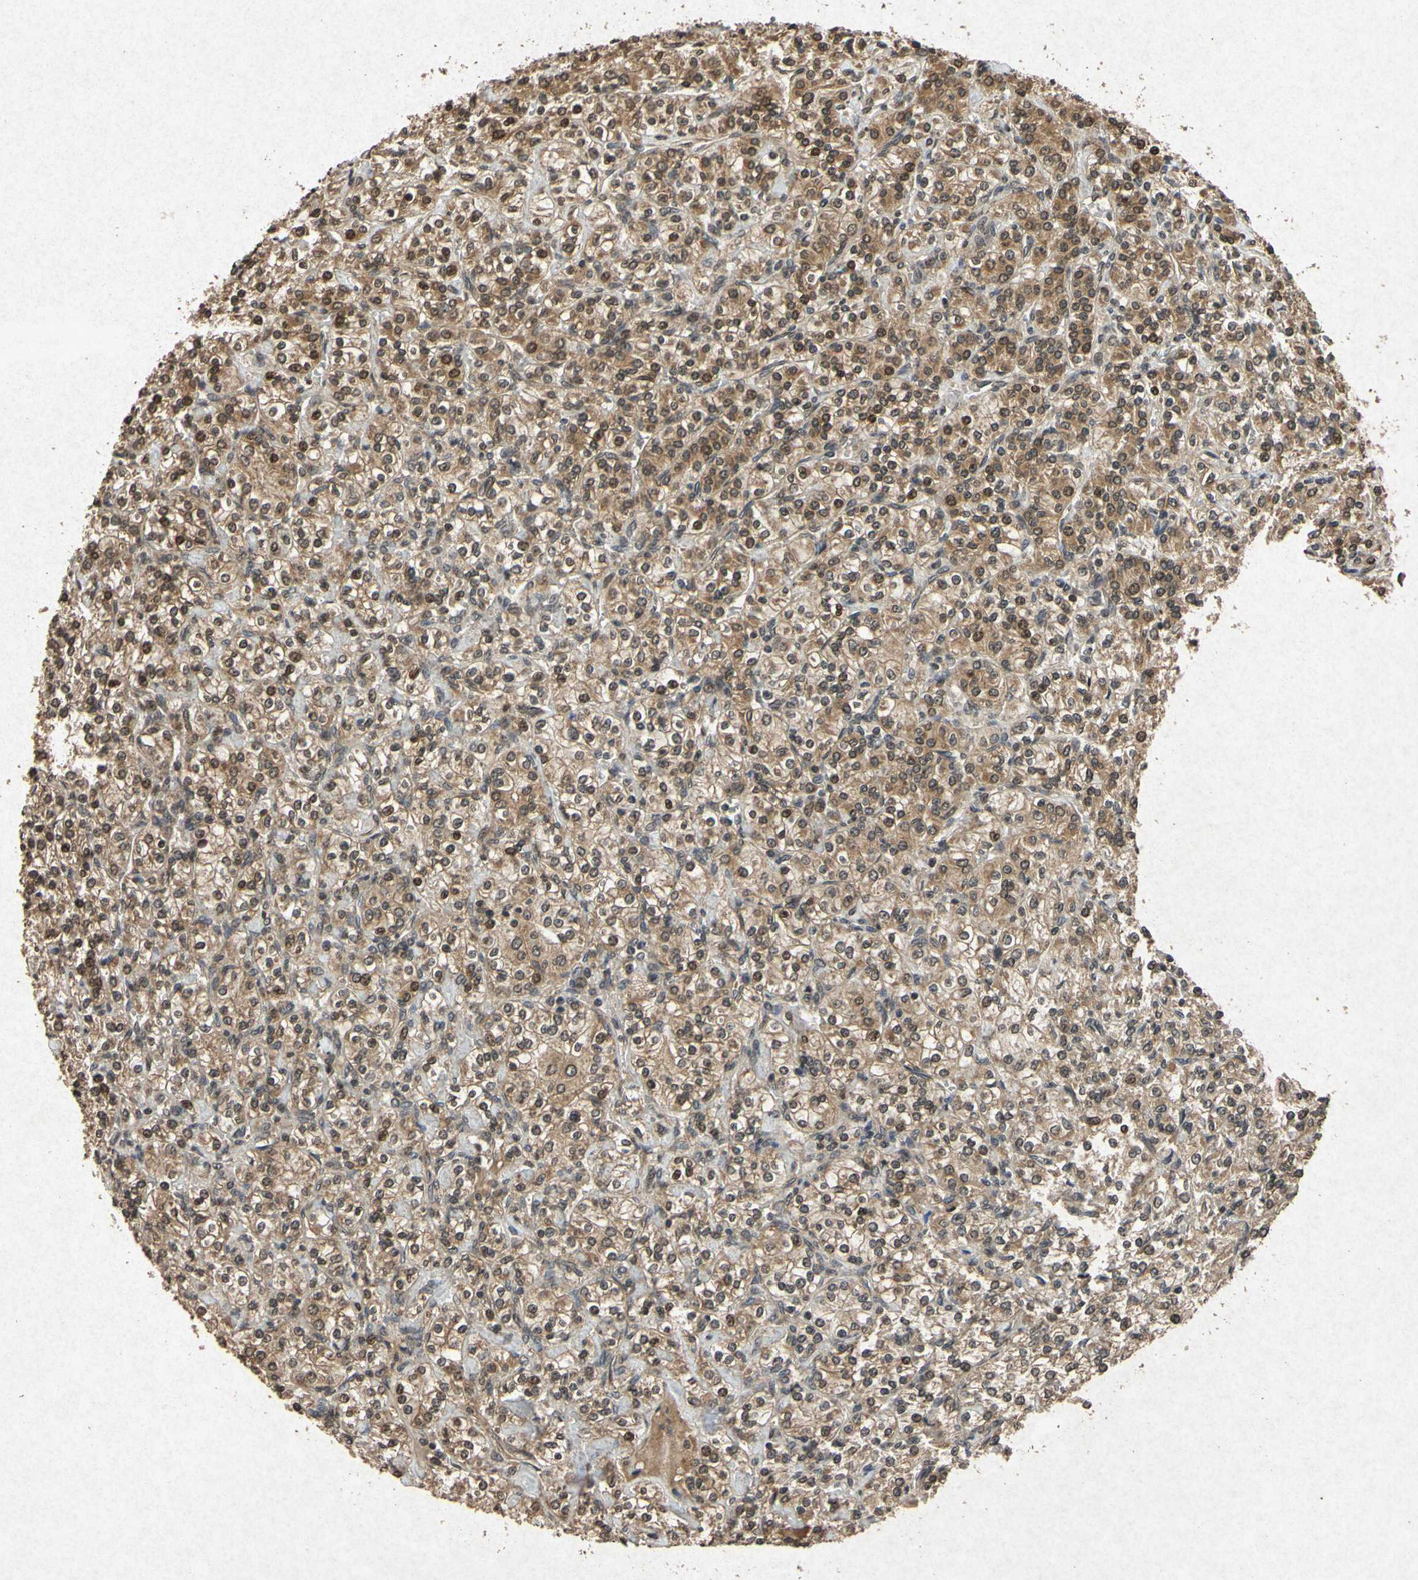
{"staining": {"intensity": "moderate", "quantity": ">75%", "location": "cytoplasmic/membranous,nuclear"}, "tissue": "renal cancer", "cell_type": "Tumor cells", "image_type": "cancer", "snomed": [{"axis": "morphology", "description": "Adenocarcinoma, NOS"}, {"axis": "topography", "description": "Kidney"}], "caption": "Immunohistochemistry (IHC) image of neoplastic tissue: human renal cancer stained using immunohistochemistry (IHC) shows medium levels of moderate protein expression localized specifically in the cytoplasmic/membranous and nuclear of tumor cells, appearing as a cytoplasmic/membranous and nuclear brown color.", "gene": "ATP6V1H", "patient": {"sex": "male", "age": 77}}